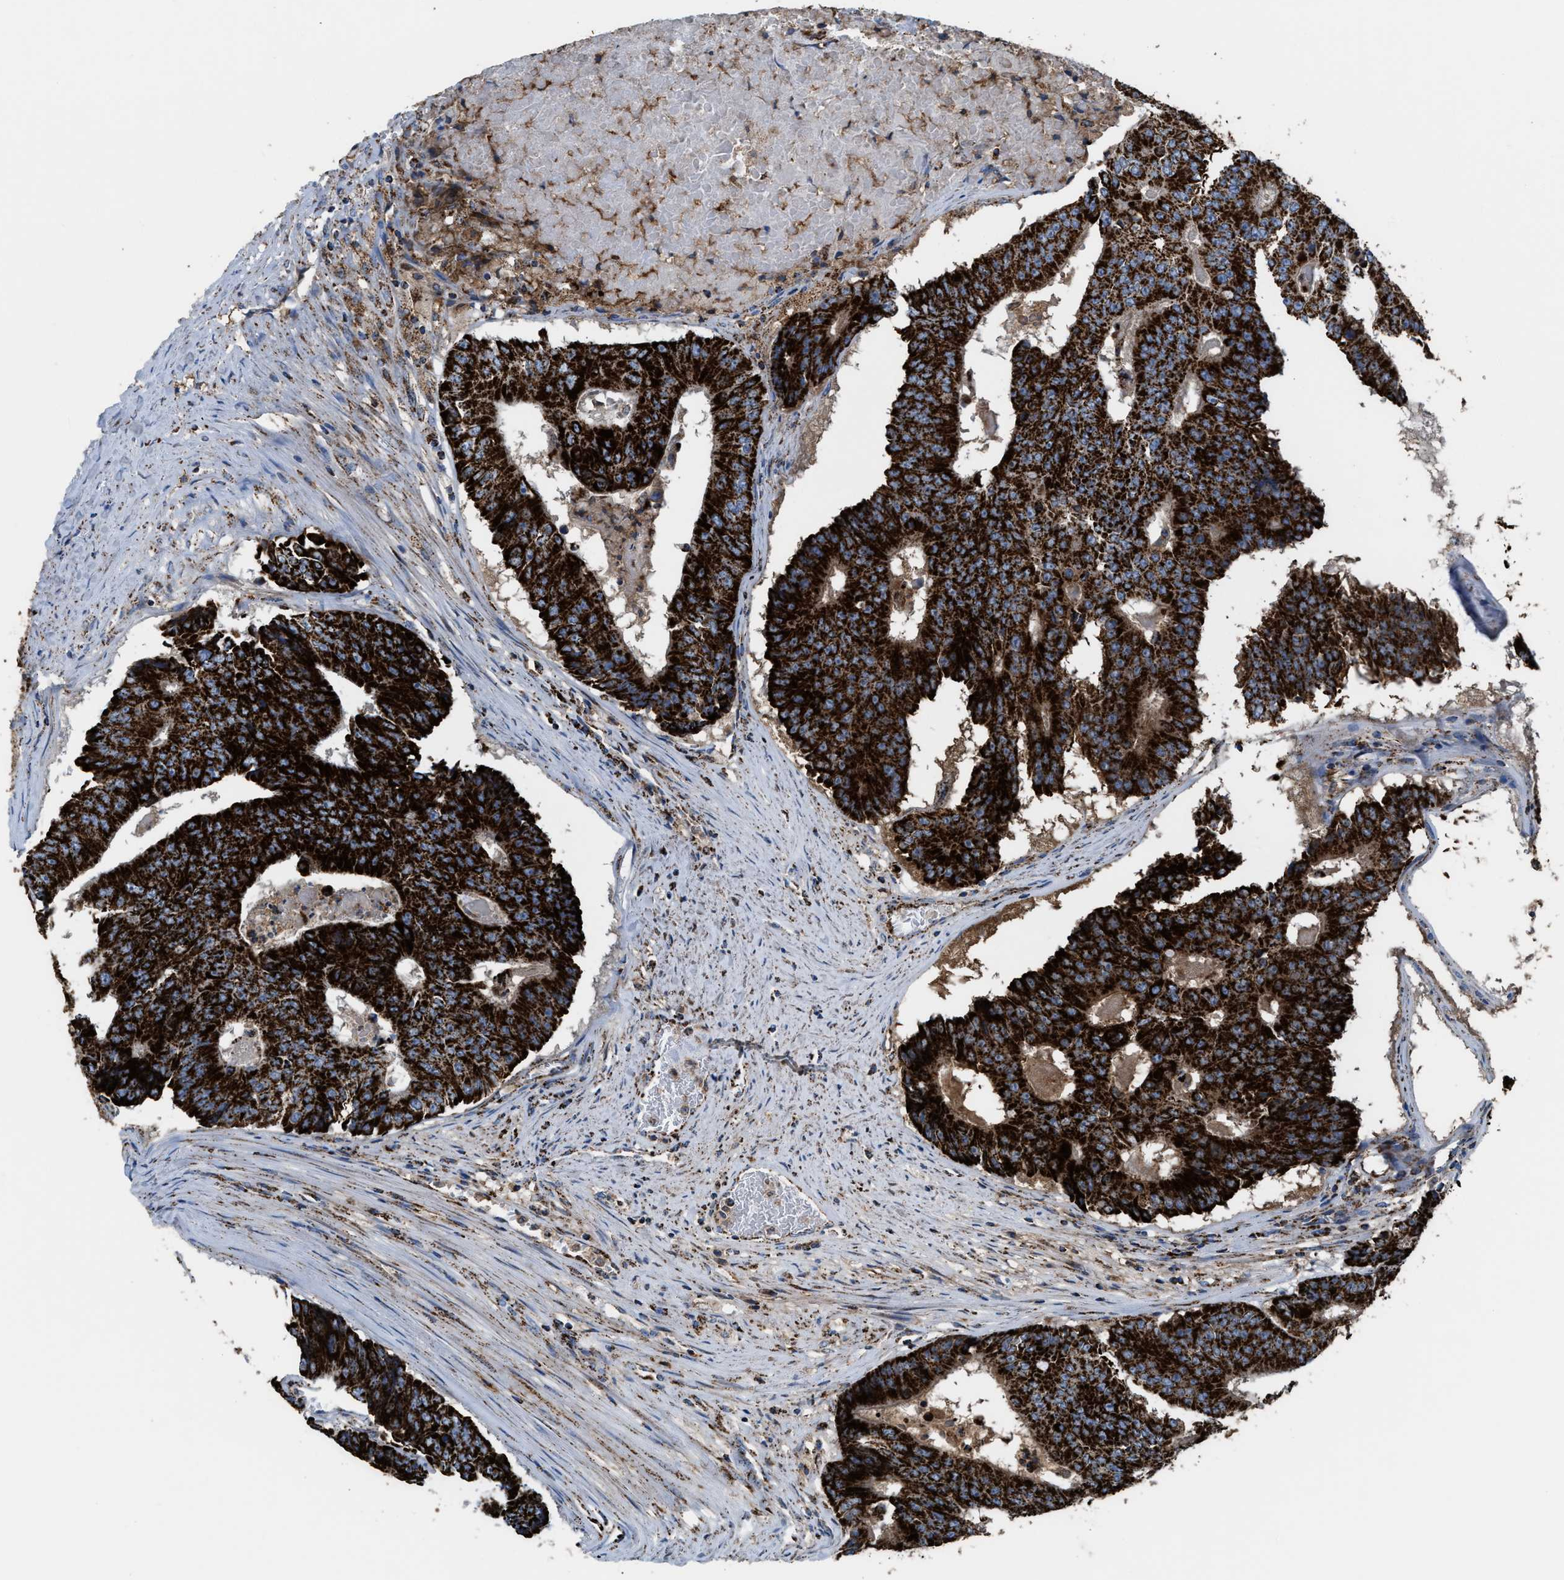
{"staining": {"intensity": "strong", "quantity": ">75%", "location": "cytoplasmic/membranous"}, "tissue": "colorectal cancer", "cell_type": "Tumor cells", "image_type": "cancer", "snomed": [{"axis": "morphology", "description": "Adenocarcinoma, NOS"}, {"axis": "topography", "description": "Colon"}], "caption": "This is an image of immunohistochemistry staining of adenocarcinoma (colorectal), which shows strong positivity in the cytoplasmic/membranous of tumor cells.", "gene": "ECHS1", "patient": {"sex": "male", "age": 87}}